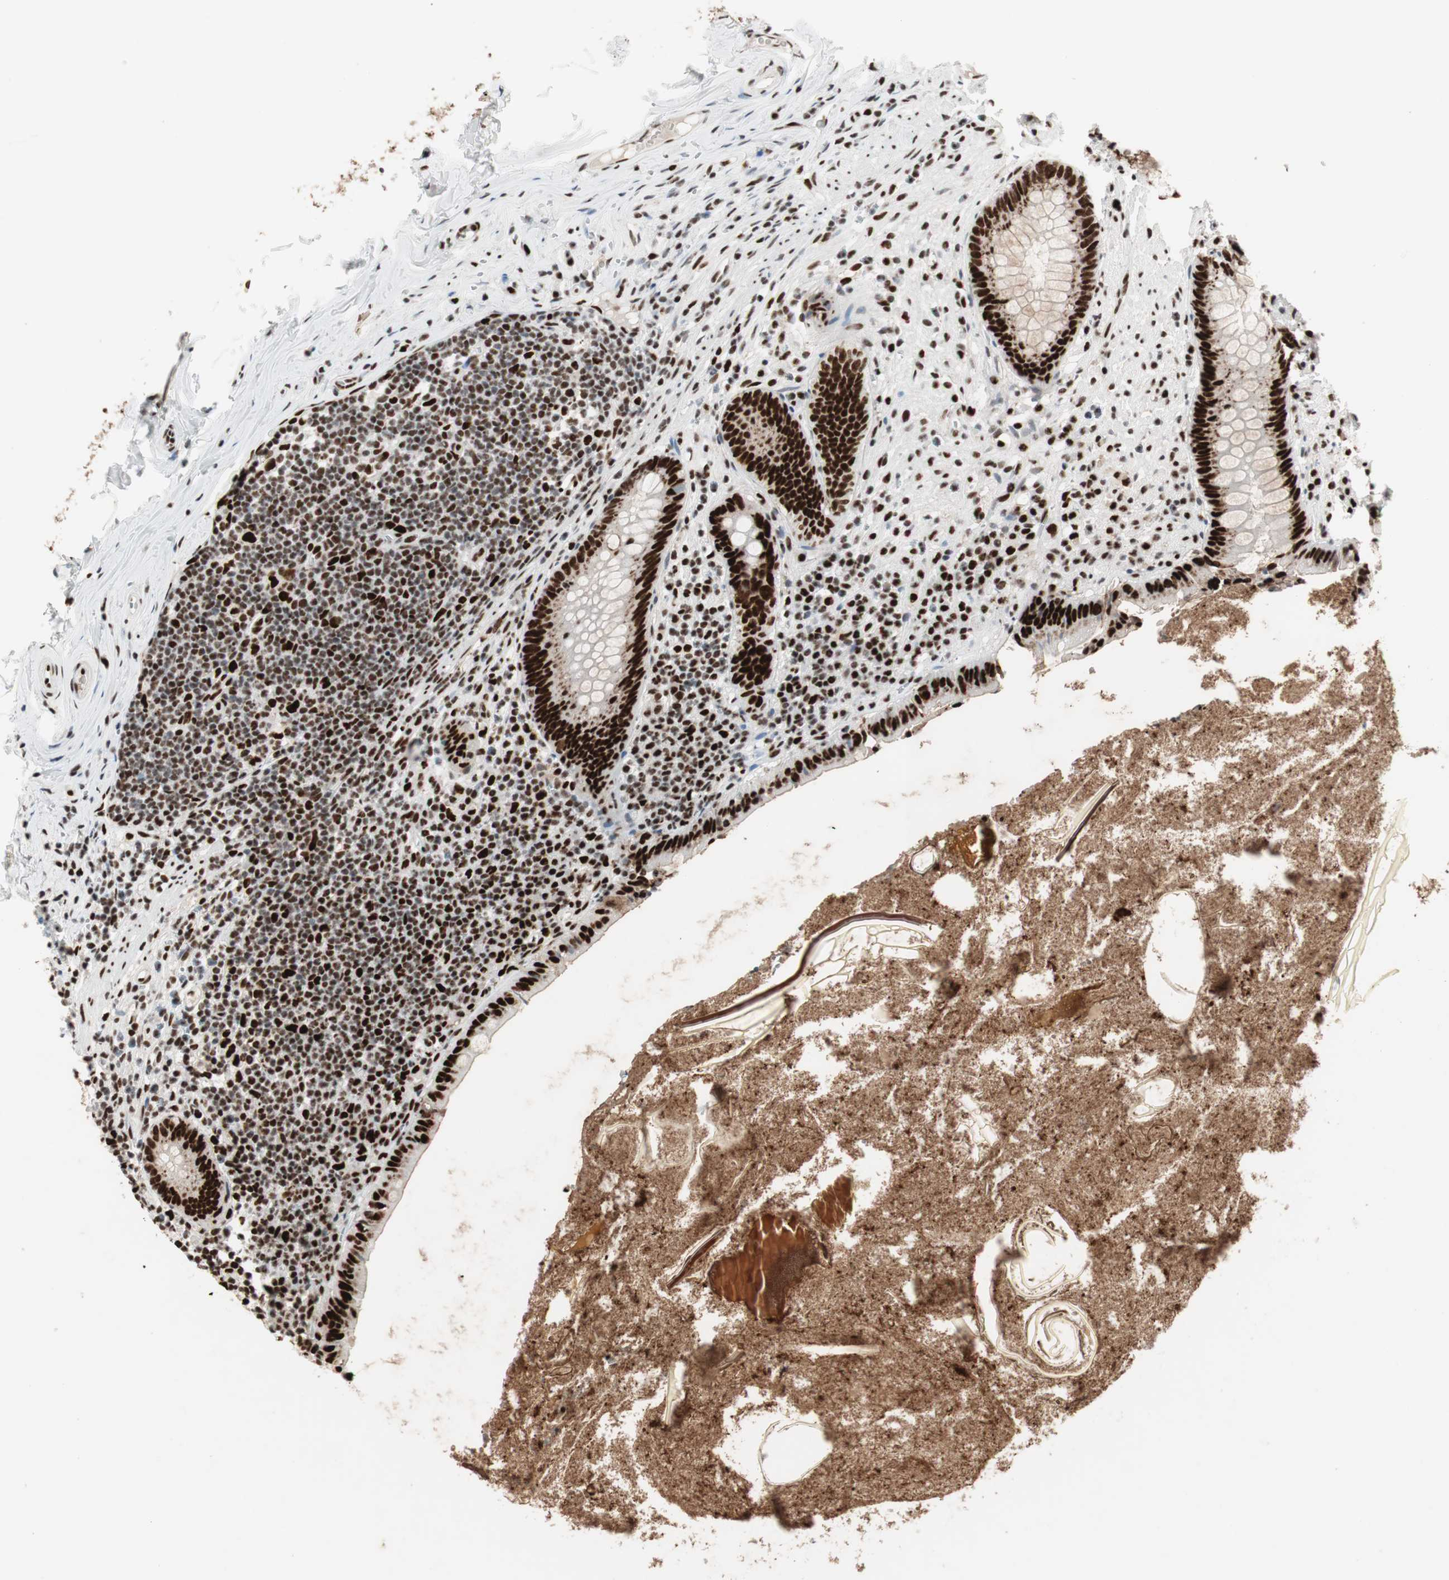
{"staining": {"intensity": "strong", "quantity": ">75%", "location": "nuclear"}, "tissue": "appendix", "cell_type": "Glandular cells", "image_type": "normal", "snomed": [{"axis": "morphology", "description": "Normal tissue, NOS"}, {"axis": "topography", "description": "Appendix"}], "caption": "Strong nuclear positivity is appreciated in approximately >75% of glandular cells in benign appendix.", "gene": "PSME3", "patient": {"sex": "male", "age": 52}}